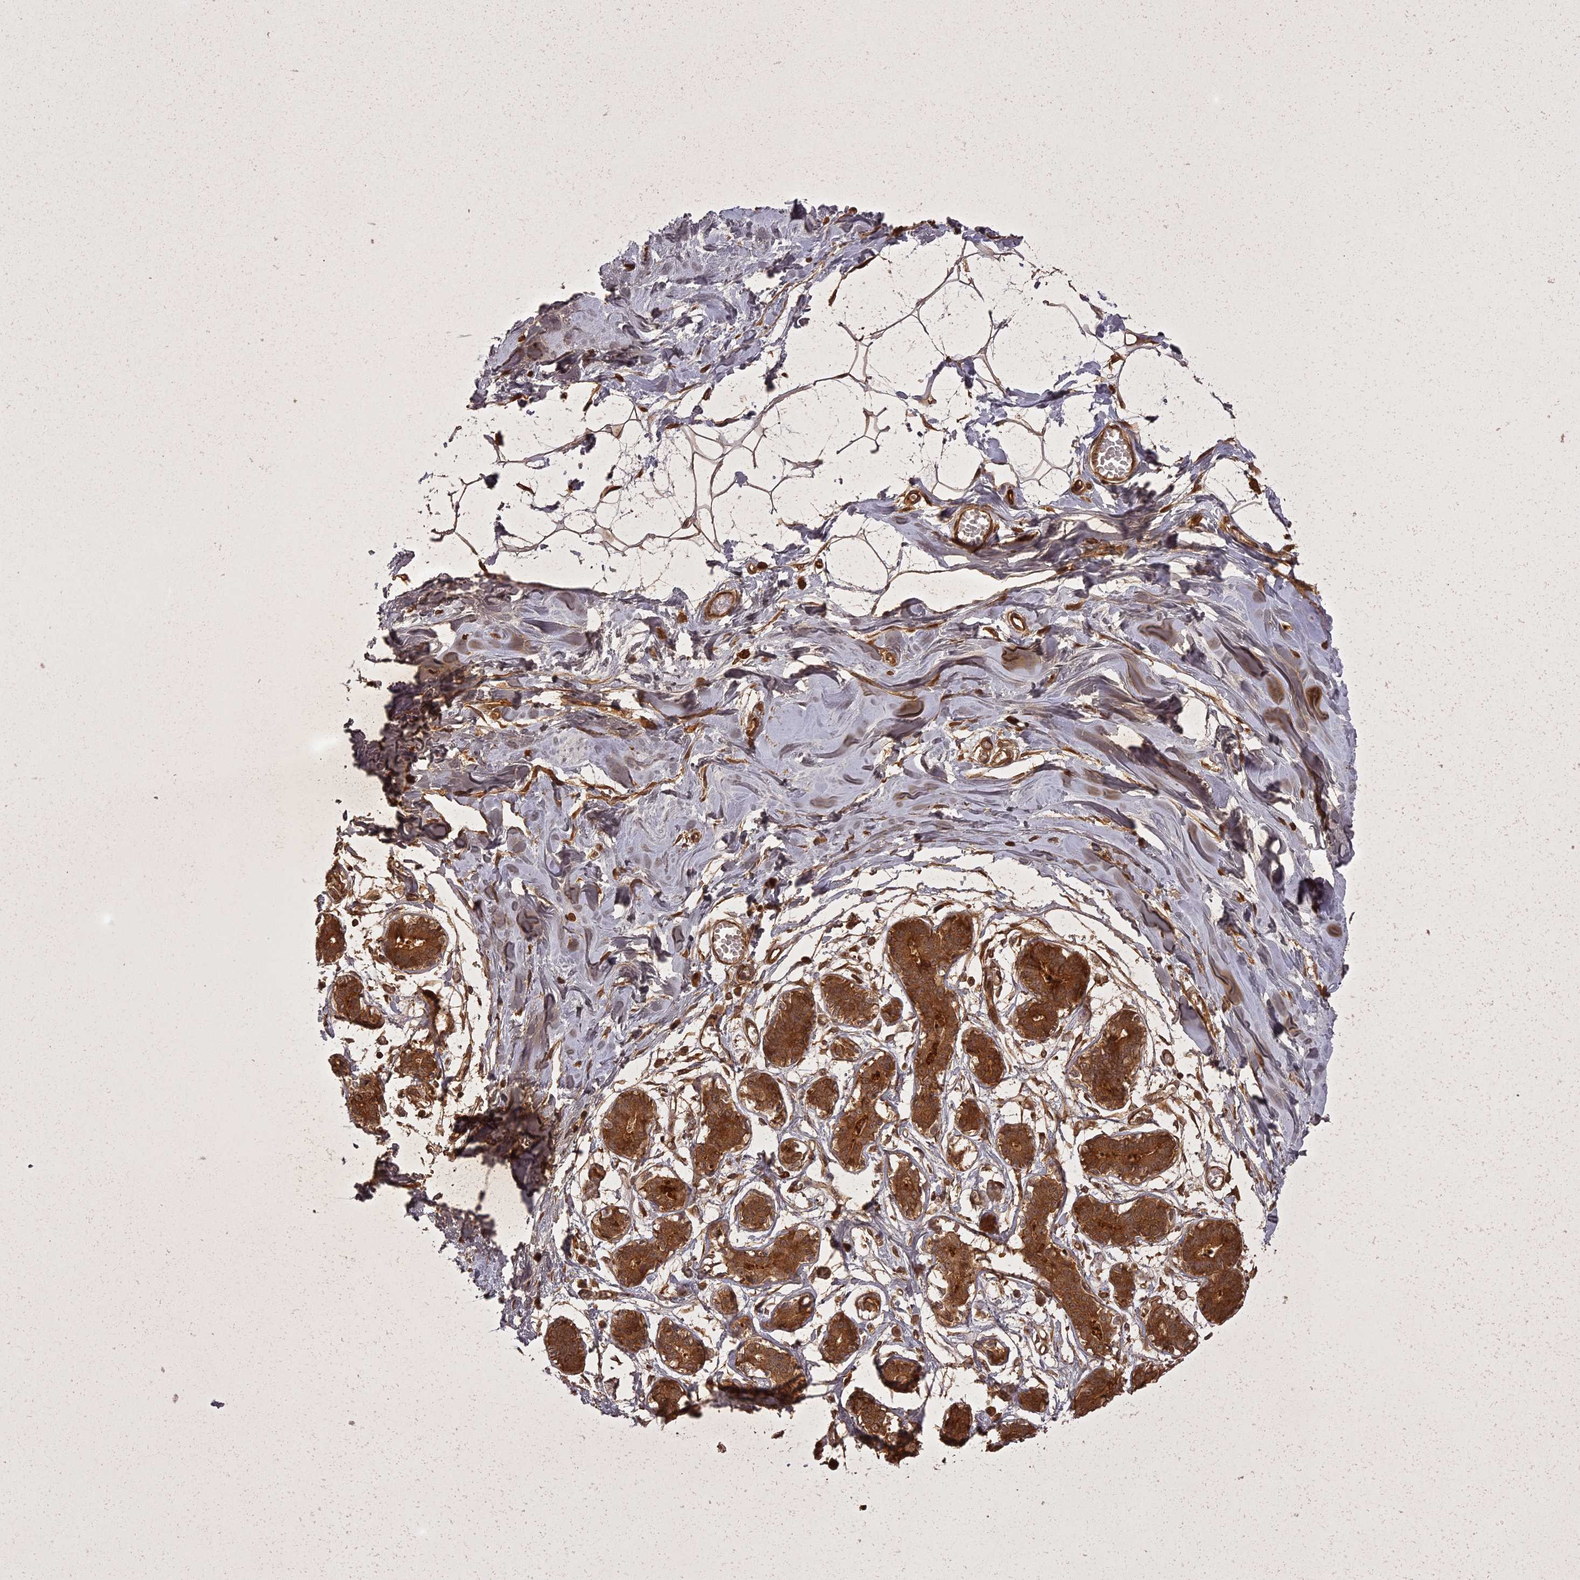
{"staining": {"intensity": "moderate", "quantity": ">75%", "location": "cytoplasmic/membranous"}, "tissue": "breast", "cell_type": "Adipocytes", "image_type": "normal", "snomed": [{"axis": "morphology", "description": "Normal tissue, NOS"}, {"axis": "topography", "description": "Breast"}], "caption": "Immunohistochemical staining of unremarkable breast demonstrates moderate cytoplasmic/membranous protein positivity in approximately >75% of adipocytes. Using DAB (3,3'-diaminobenzidine) (brown) and hematoxylin (blue) stains, captured at high magnification using brightfield microscopy.", "gene": "LIN37", "patient": {"sex": "female", "age": 27}}